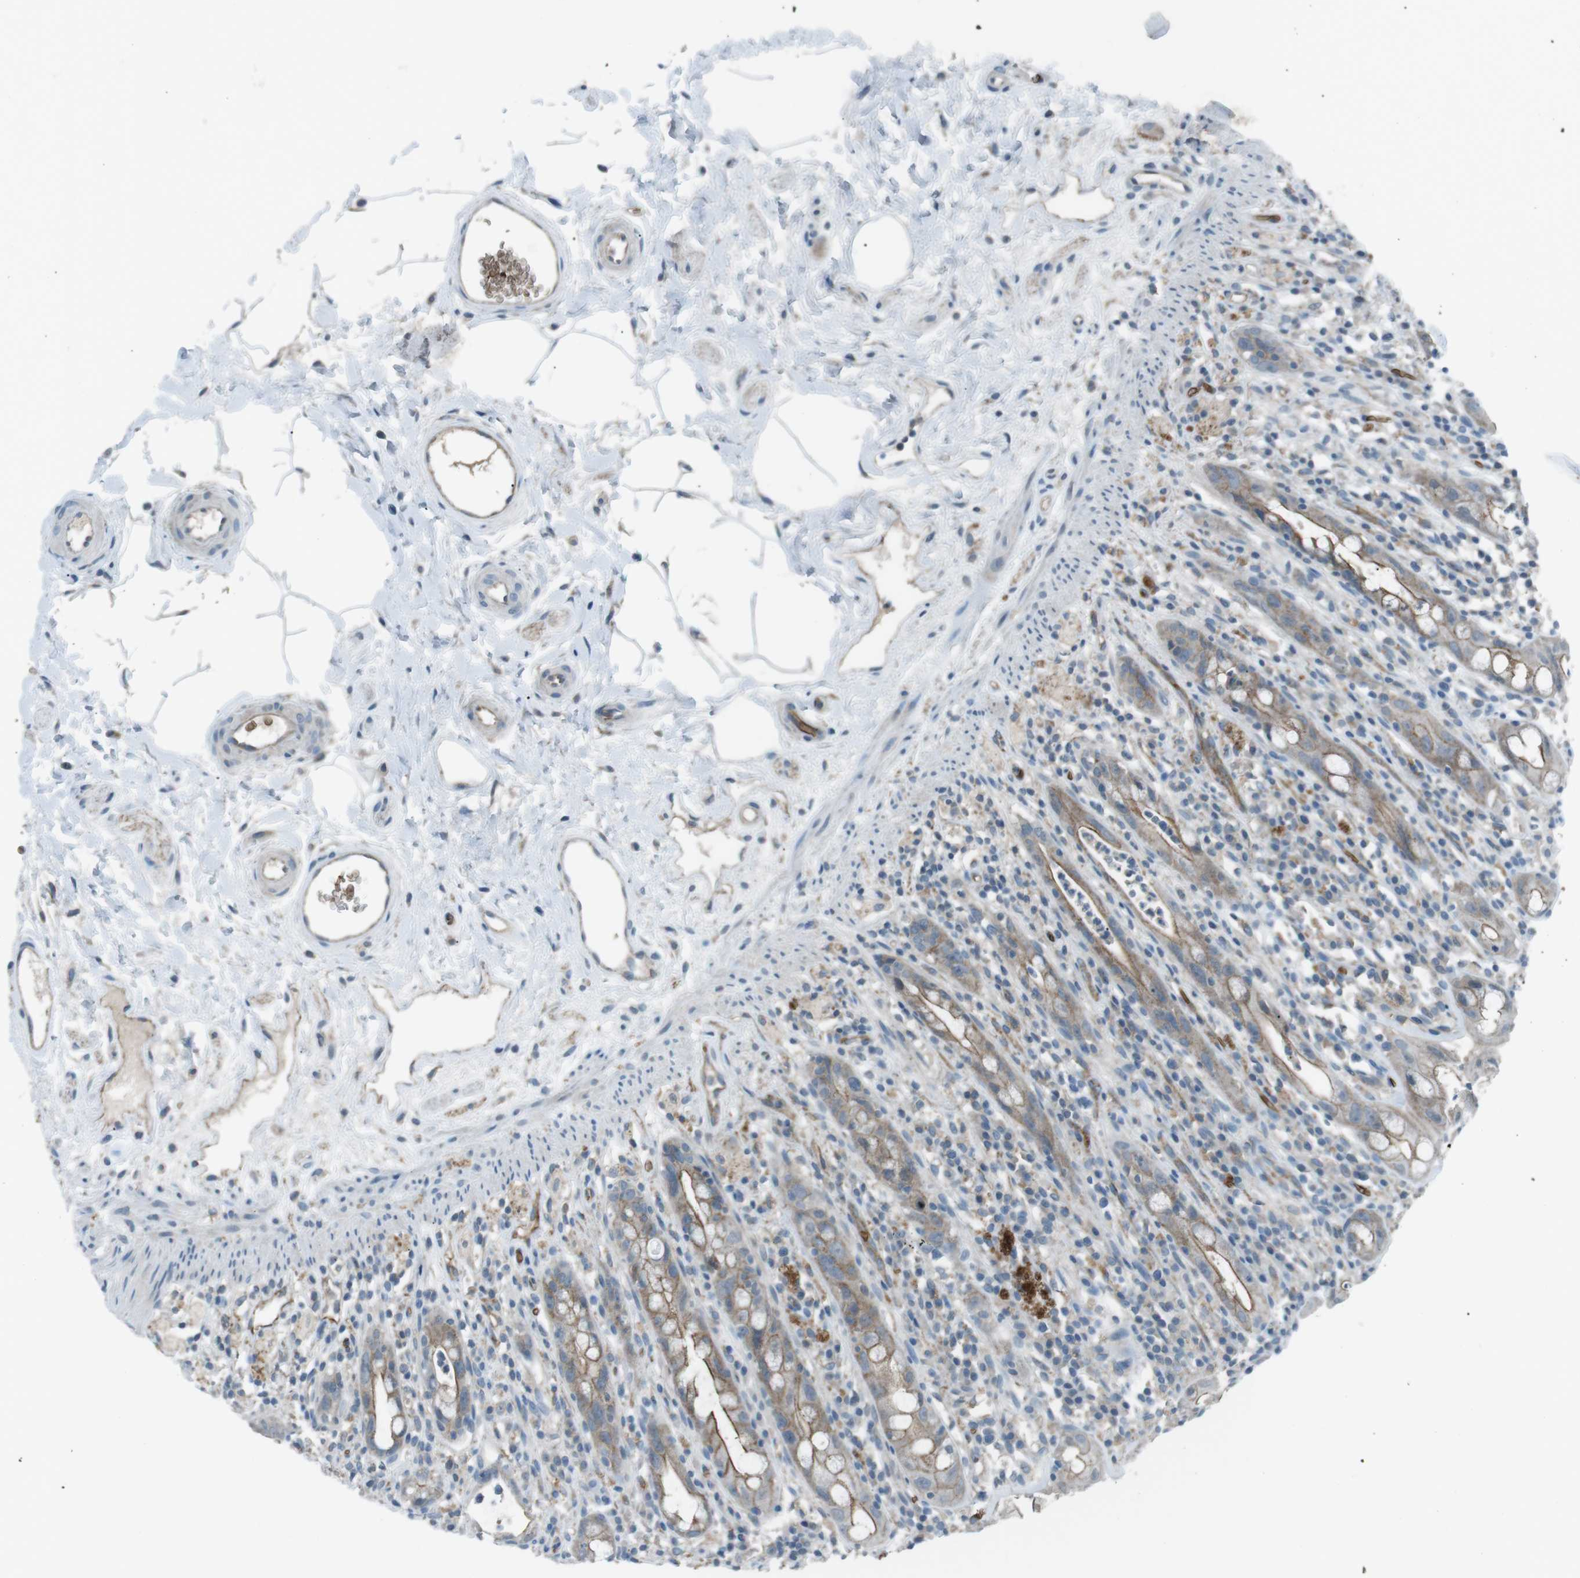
{"staining": {"intensity": "weak", "quantity": ">75%", "location": "cytoplasmic/membranous"}, "tissue": "rectum", "cell_type": "Glandular cells", "image_type": "normal", "snomed": [{"axis": "morphology", "description": "Normal tissue, NOS"}, {"axis": "topography", "description": "Rectum"}], "caption": "Weak cytoplasmic/membranous protein positivity is identified in approximately >75% of glandular cells in rectum. (IHC, brightfield microscopy, high magnification).", "gene": "SPTA1", "patient": {"sex": "male", "age": 44}}